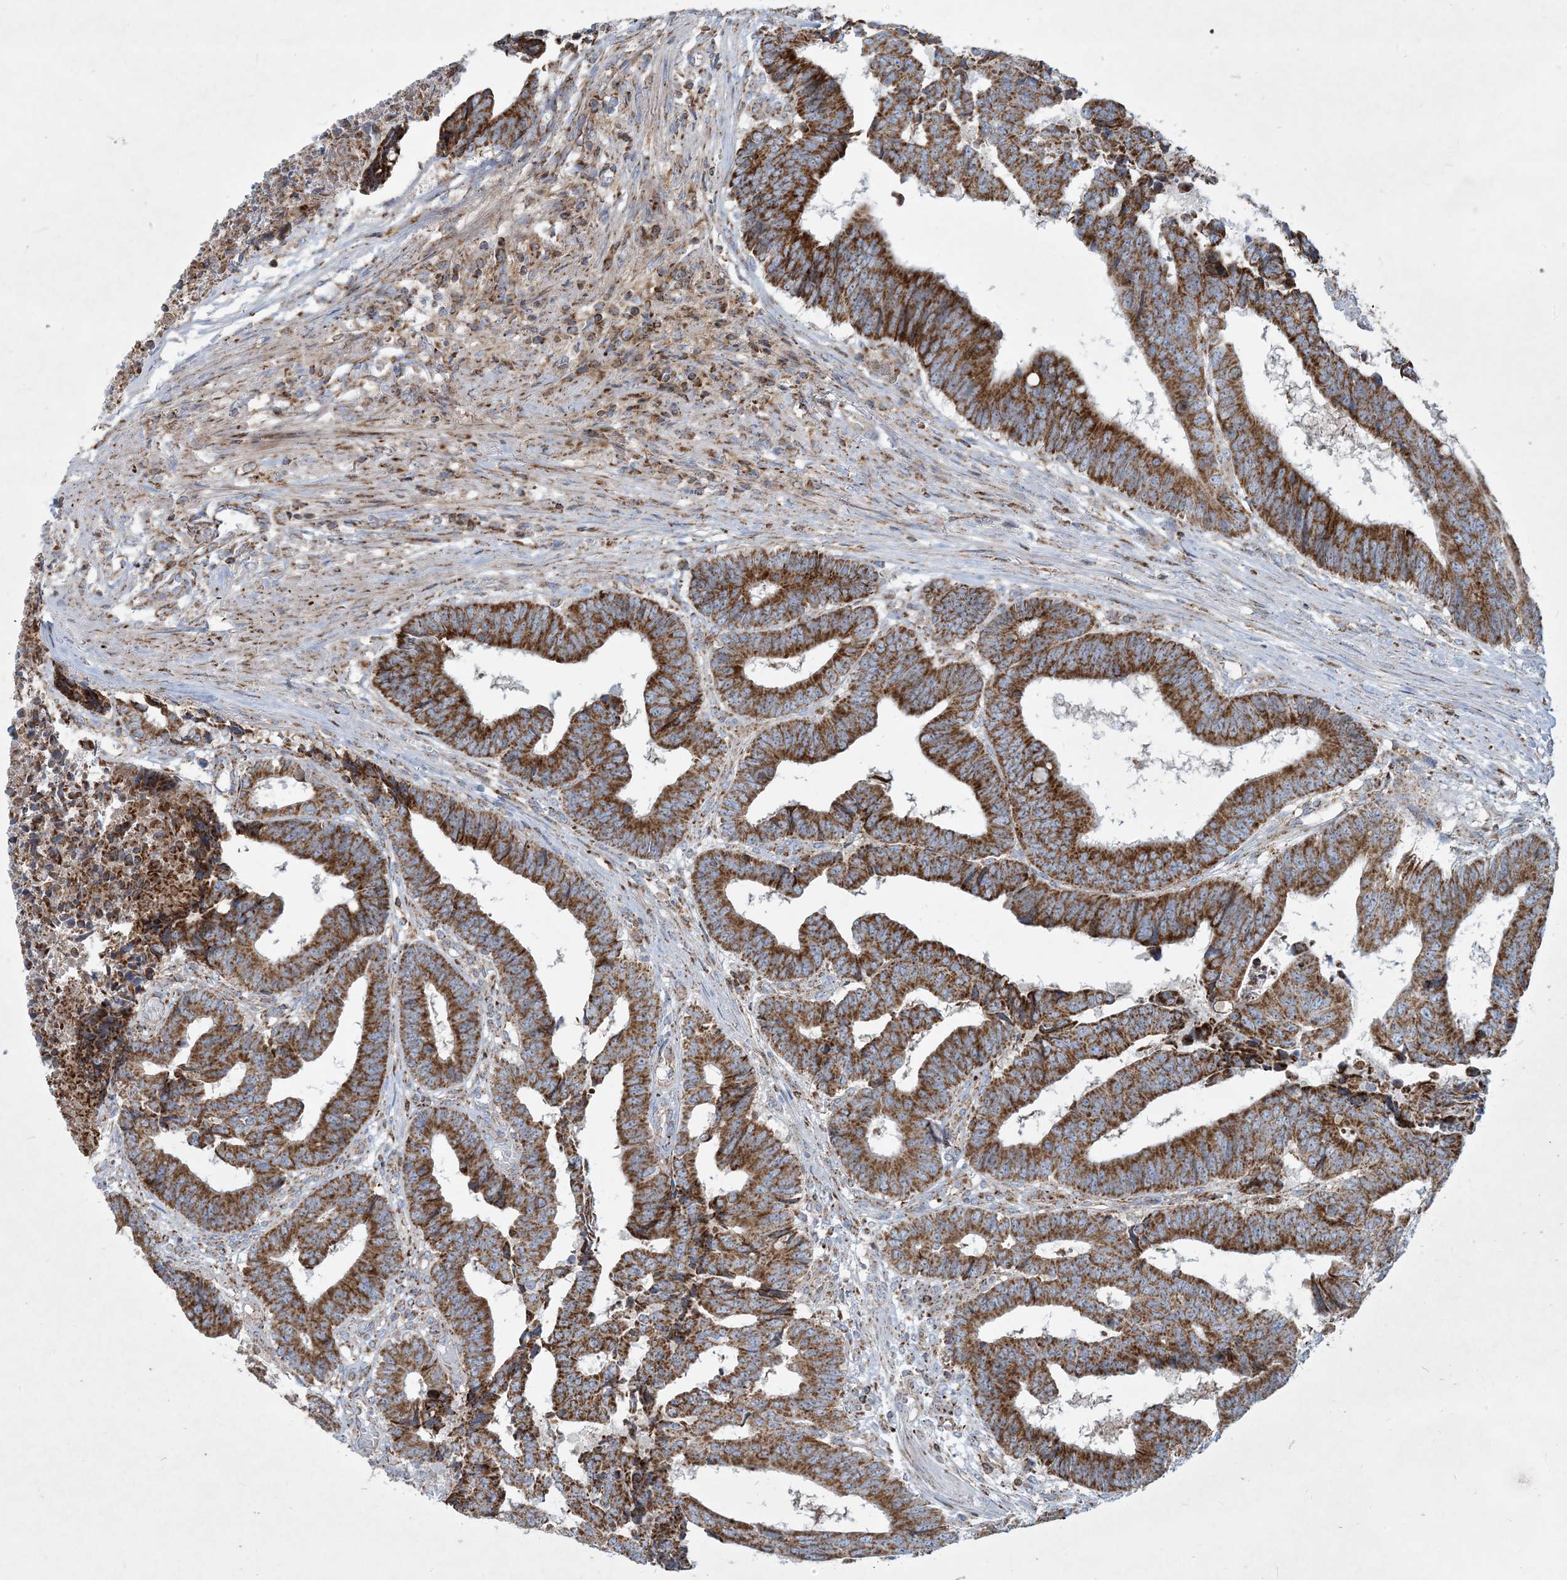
{"staining": {"intensity": "strong", "quantity": ">75%", "location": "cytoplasmic/membranous"}, "tissue": "colorectal cancer", "cell_type": "Tumor cells", "image_type": "cancer", "snomed": [{"axis": "morphology", "description": "Adenocarcinoma, NOS"}, {"axis": "topography", "description": "Rectum"}], "caption": "Immunohistochemical staining of human colorectal cancer exhibits strong cytoplasmic/membranous protein positivity in approximately >75% of tumor cells.", "gene": "BEND4", "patient": {"sex": "male", "age": 84}}